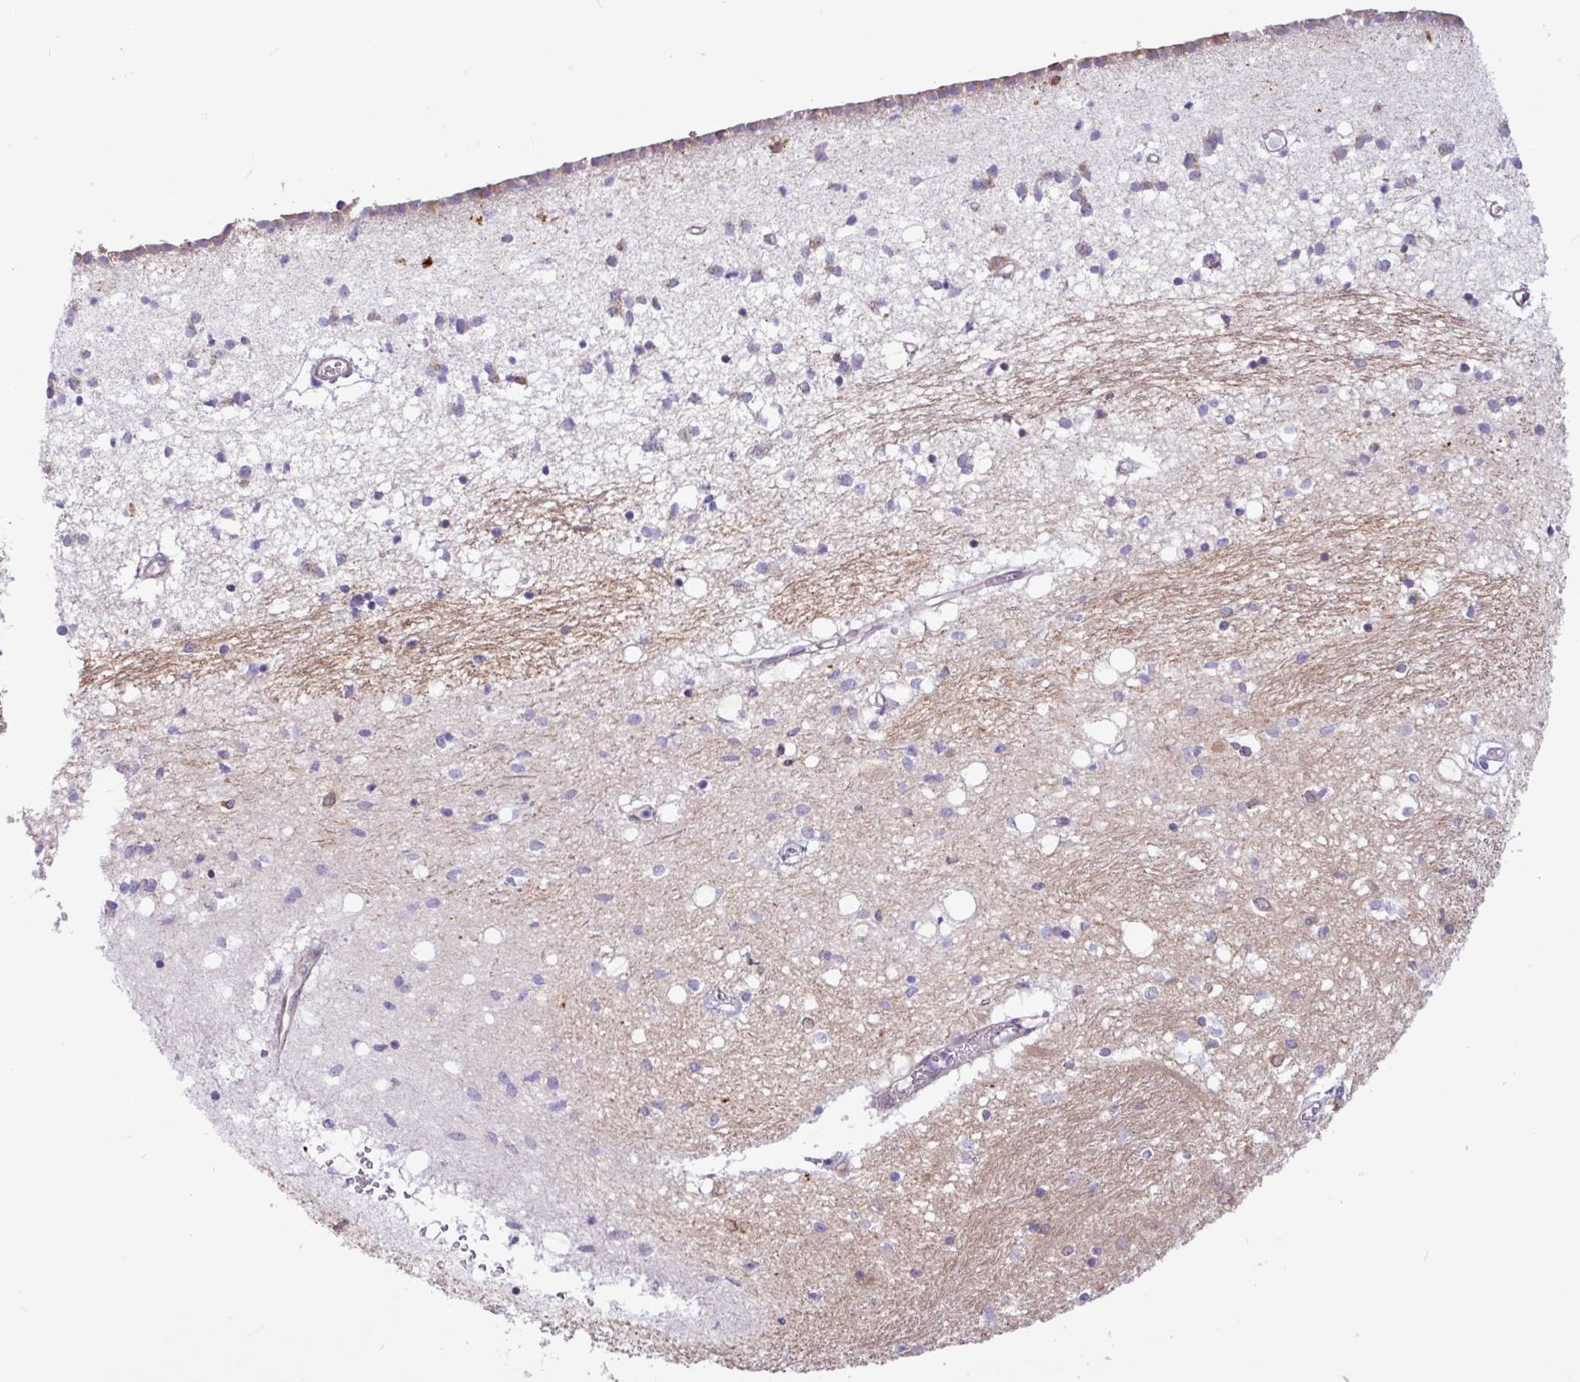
{"staining": {"intensity": "weak", "quantity": "<25%", "location": "cytoplasmic/membranous"}, "tissue": "caudate", "cell_type": "Glial cells", "image_type": "normal", "snomed": [{"axis": "morphology", "description": "Normal tissue, NOS"}, {"axis": "topography", "description": "Lateral ventricle wall"}], "caption": "An image of human caudate is negative for staining in glial cells.", "gene": "SLC38A1", "patient": {"sex": "male", "age": 70}}